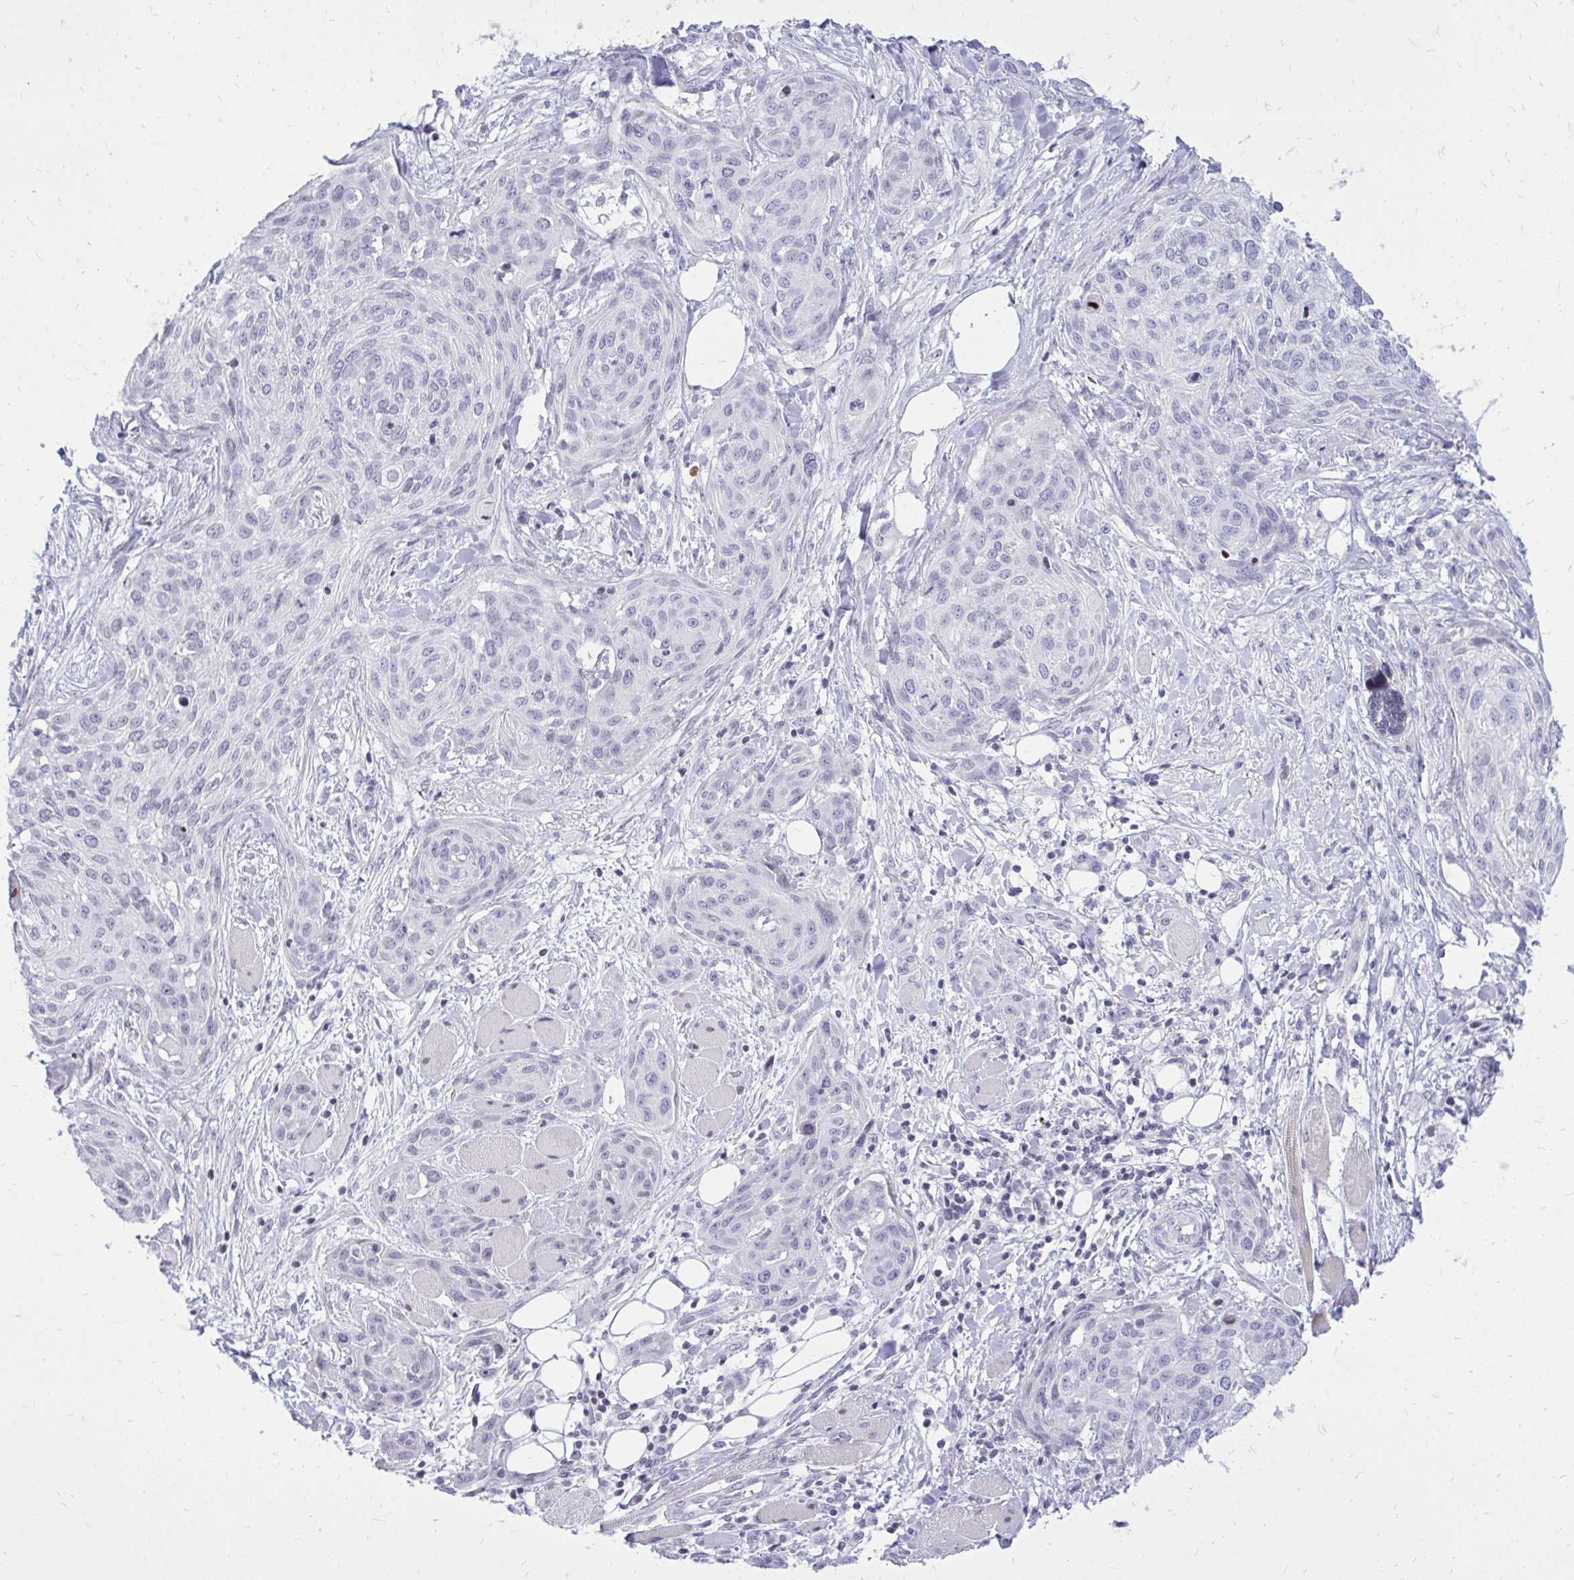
{"staining": {"intensity": "negative", "quantity": "none", "location": "none"}, "tissue": "skin cancer", "cell_type": "Tumor cells", "image_type": "cancer", "snomed": [{"axis": "morphology", "description": "Squamous cell carcinoma, NOS"}, {"axis": "topography", "description": "Skin"}], "caption": "Human skin cancer (squamous cell carcinoma) stained for a protein using immunohistochemistry (IHC) shows no expression in tumor cells.", "gene": "GABRA1", "patient": {"sex": "female", "age": 87}}